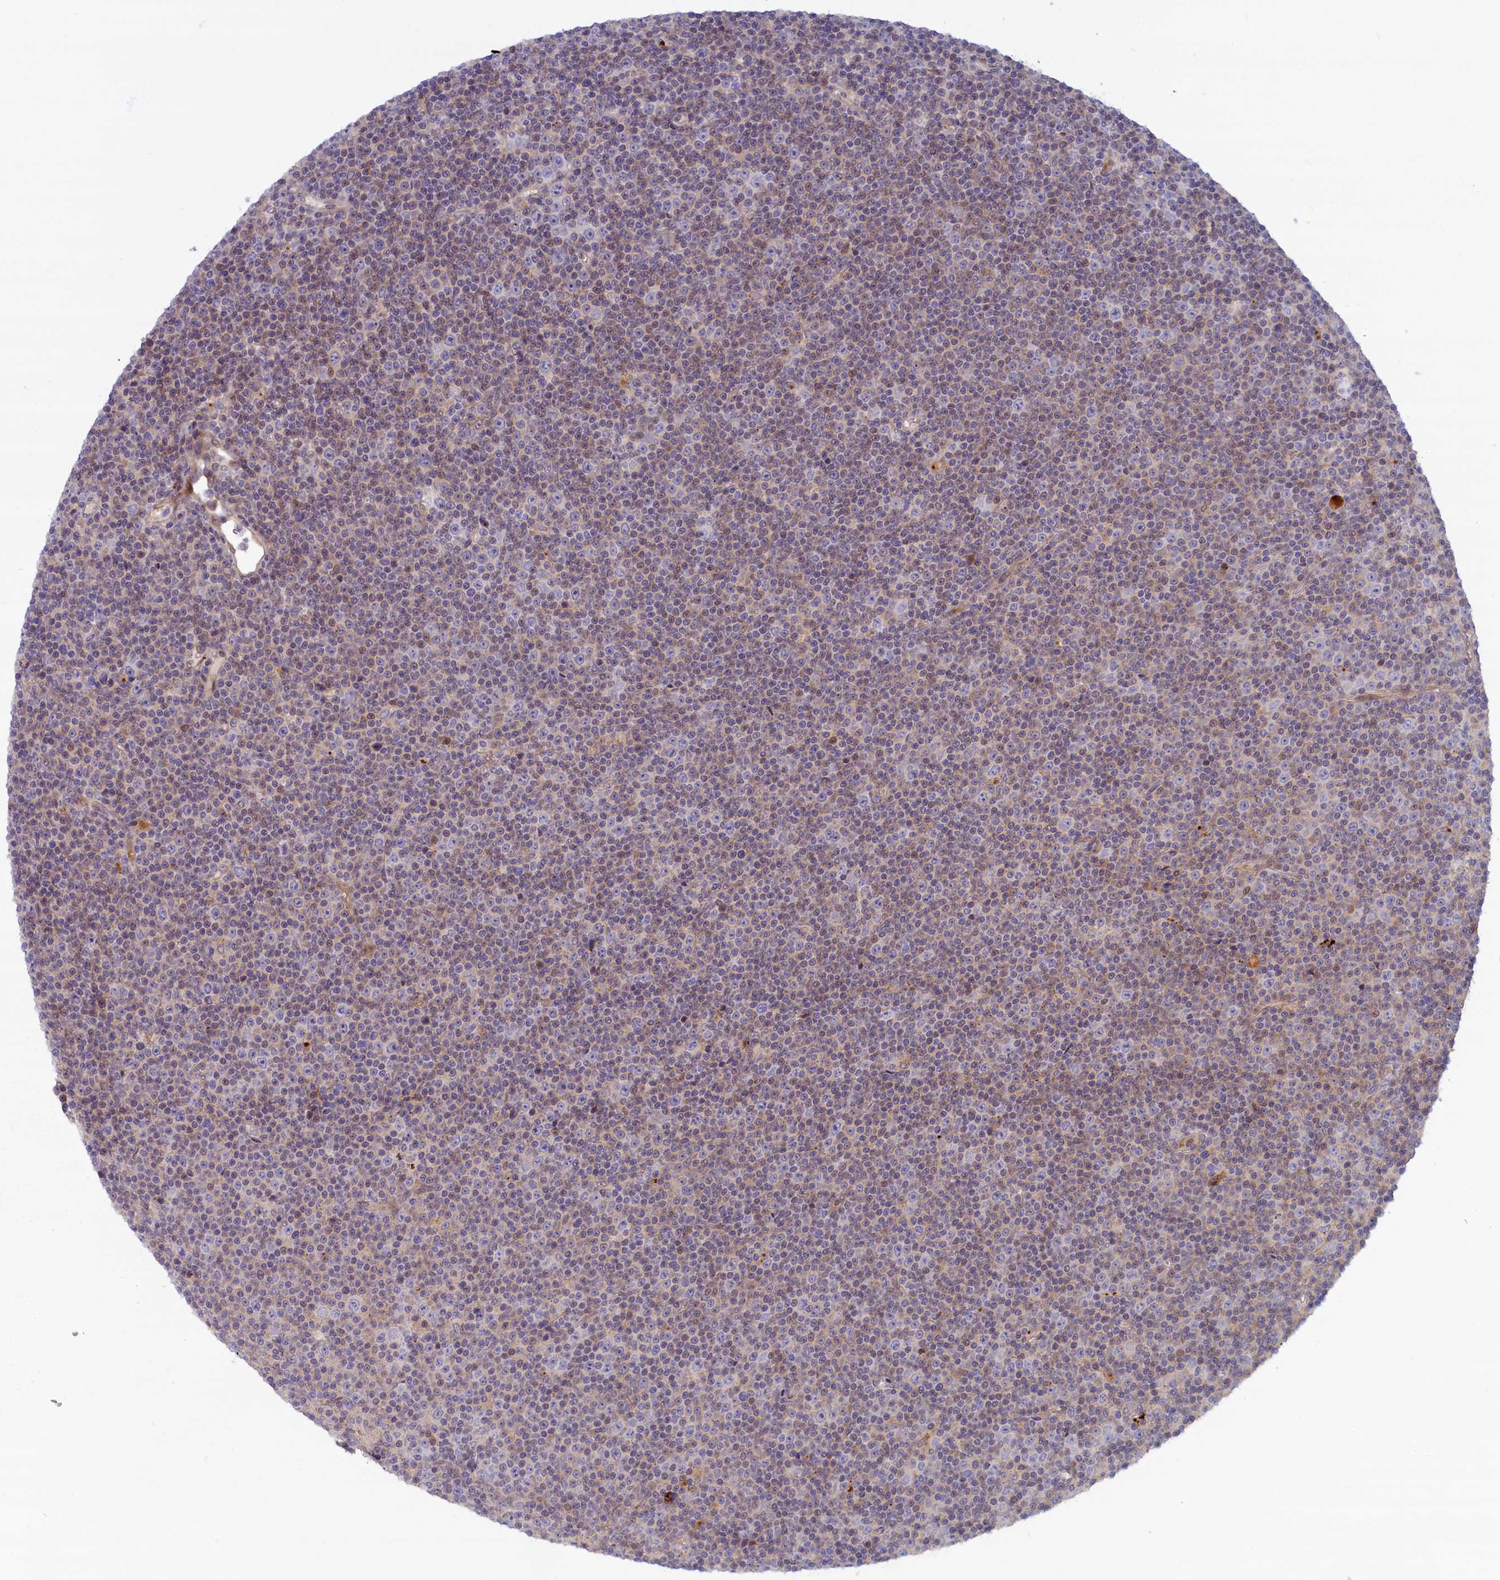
{"staining": {"intensity": "weak", "quantity": "<25%", "location": "cytoplasmic/membranous"}, "tissue": "lymphoma", "cell_type": "Tumor cells", "image_type": "cancer", "snomed": [{"axis": "morphology", "description": "Malignant lymphoma, non-Hodgkin's type, Low grade"}, {"axis": "topography", "description": "Lymph node"}], "caption": "Lymphoma was stained to show a protein in brown. There is no significant expression in tumor cells. (DAB IHC visualized using brightfield microscopy, high magnification).", "gene": "FCSK", "patient": {"sex": "female", "age": 67}}